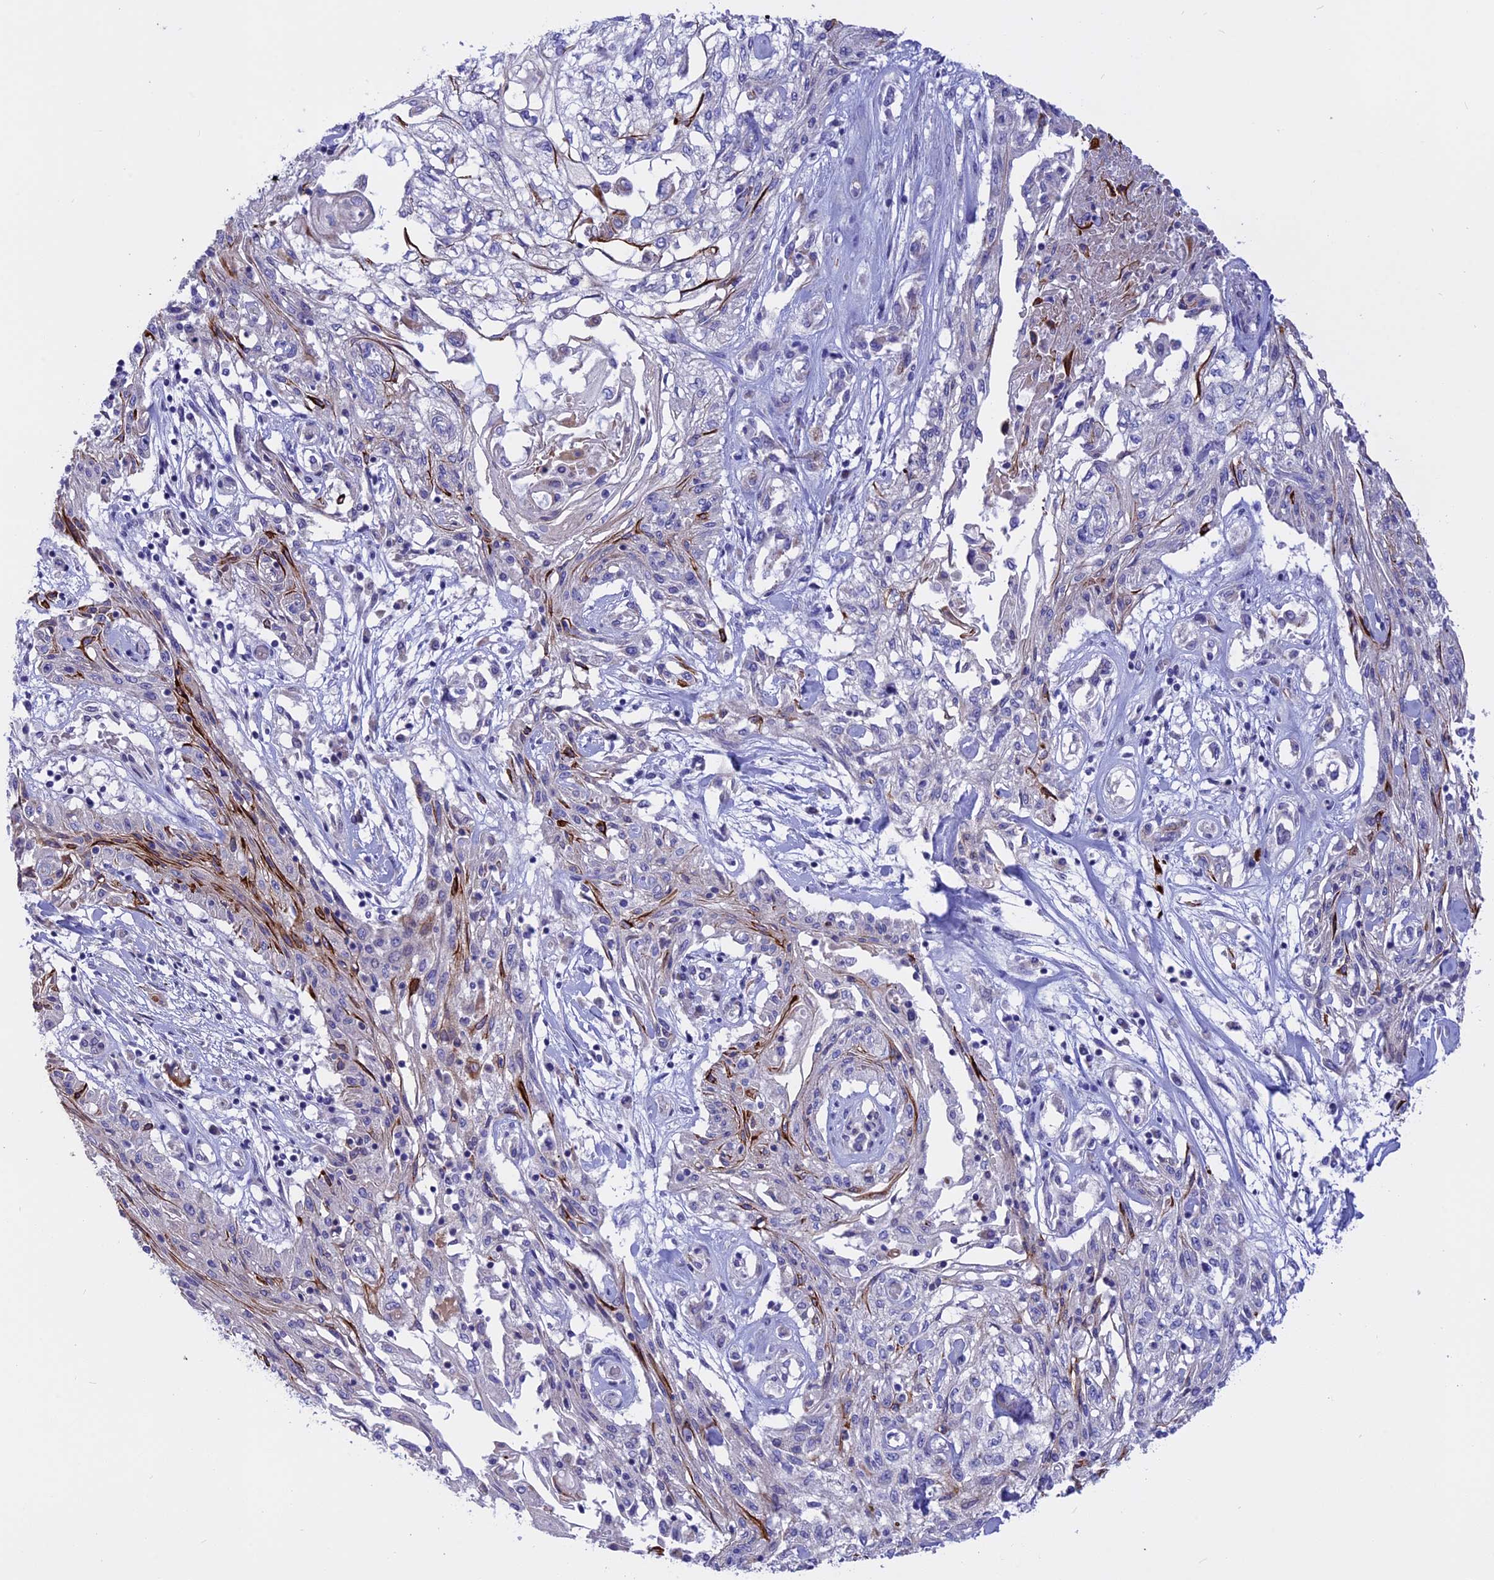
{"staining": {"intensity": "negative", "quantity": "none", "location": "none"}, "tissue": "skin cancer", "cell_type": "Tumor cells", "image_type": "cancer", "snomed": [{"axis": "morphology", "description": "Squamous cell carcinoma, NOS"}, {"axis": "morphology", "description": "Squamous cell carcinoma, metastatic, NOS"}, {"axis": "topography", "description": "Skin"}, {"axis": "topography", "description": "Lymph node"}], "caption": "IHC photomicrograph of skin squamous cell carcinoma stained for a protein (brown), which reveals no staining in tumor cells. (Brightfield microscopy of DAB IHC at high magnification).", "gene": "TMEM138", "patient": {"sex": "male", "age": 75}}